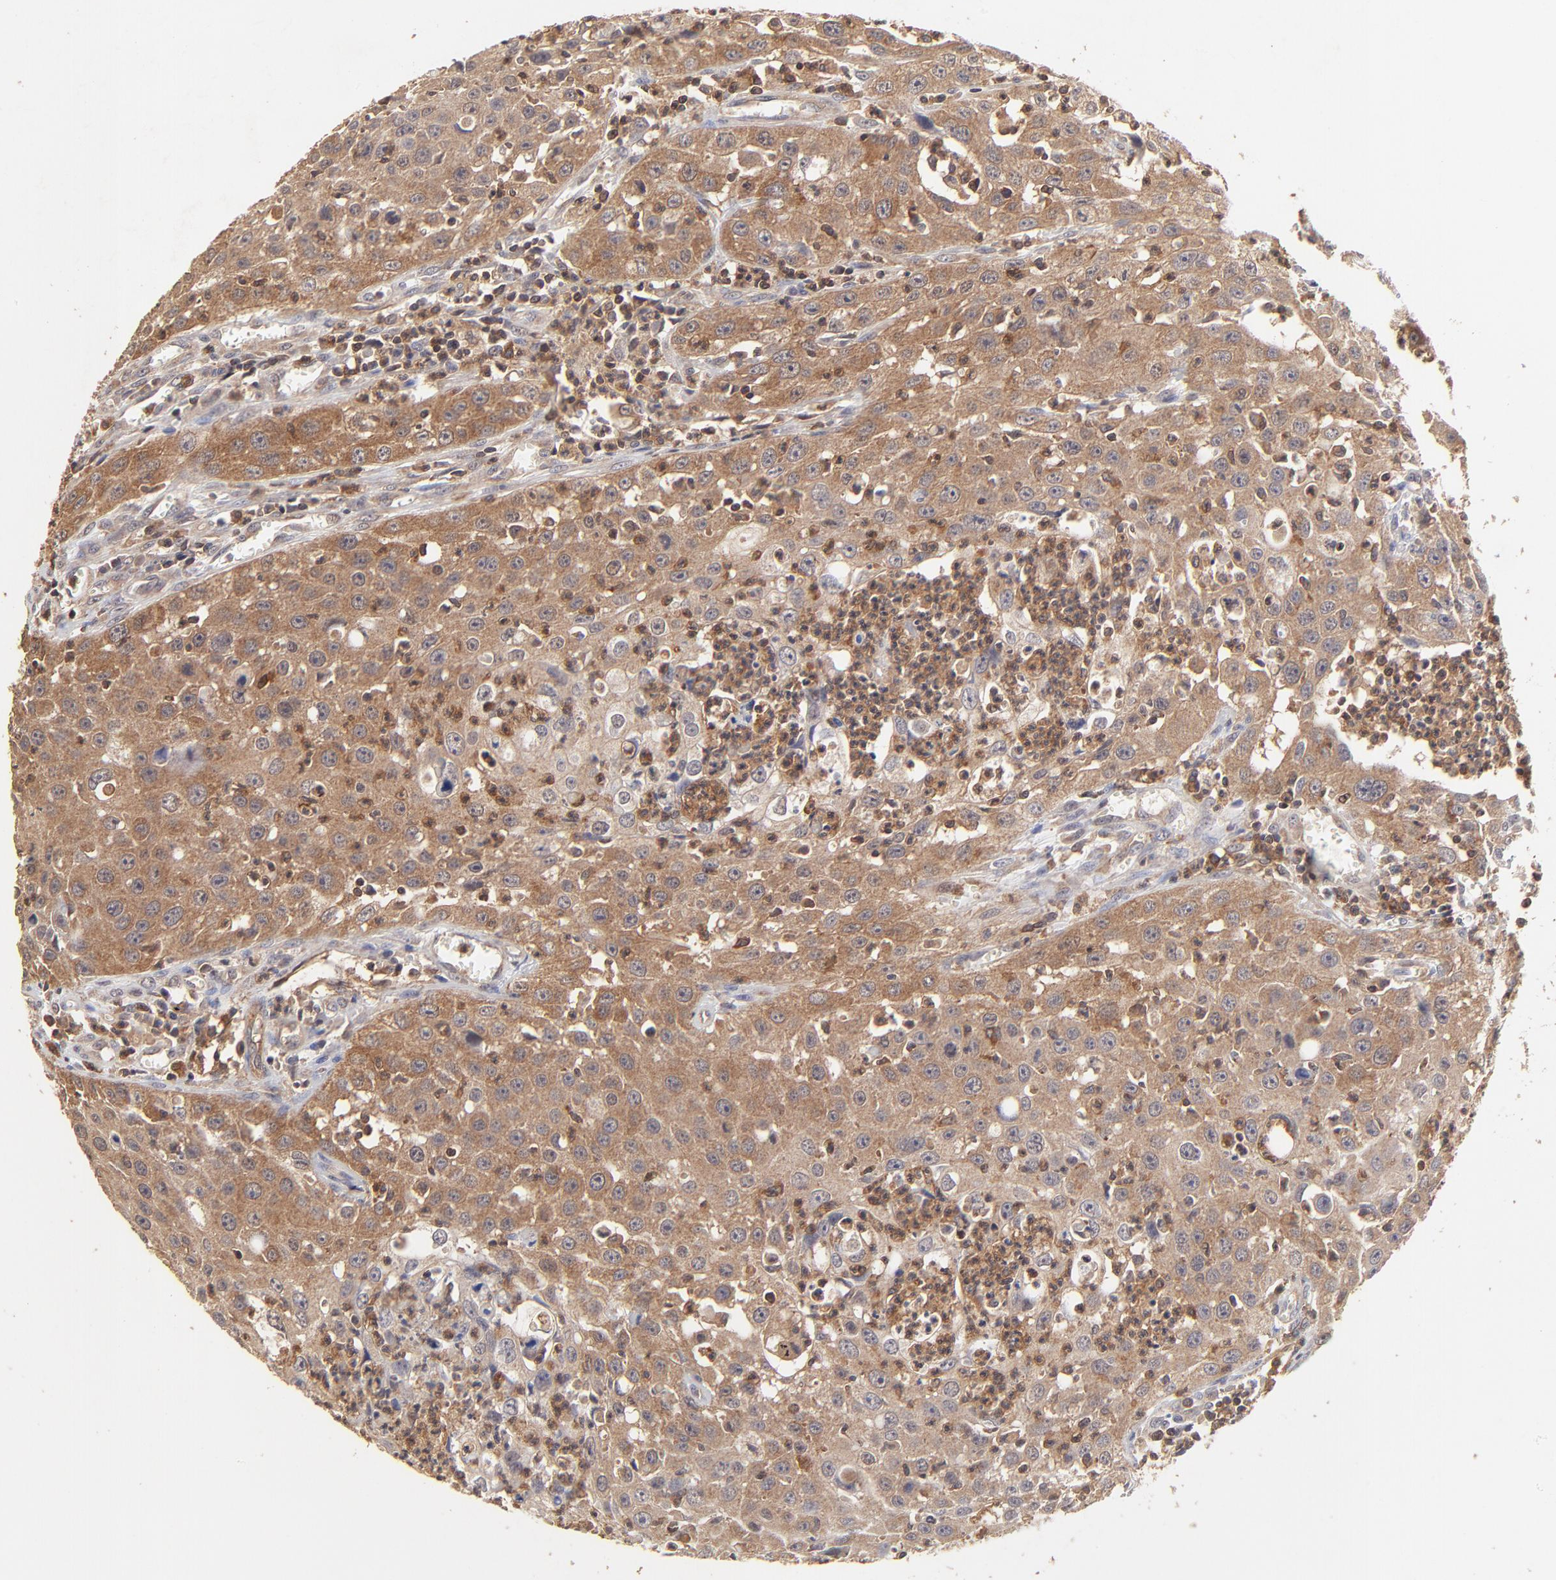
{"staining": {"intensity": "strong", "quantity": ">75%", "location": "cytoplasmic/membranous"}, "tissue": "urothelial cancer", "cell_type": "Tumor cells", "image_type": "cancer", "snomed": [{"axis": "morphology", "description": "Urothelial carcinoma, High grade"}, {"axis": "topography", "description": "Urinary bladder"}], "caption": "IHC of urothelial cancer shows high levels of strong cytoplasmic/membranous staining in about >75% of tumor cells. The protein is stained brown, and the nuclei are stained in blue (DAB (3,3'-diaminobenzidine) IHC with brightfield microscopy, high magnification).", "gene": "STON2", "patient": {"sex": "male", "age": 66}}